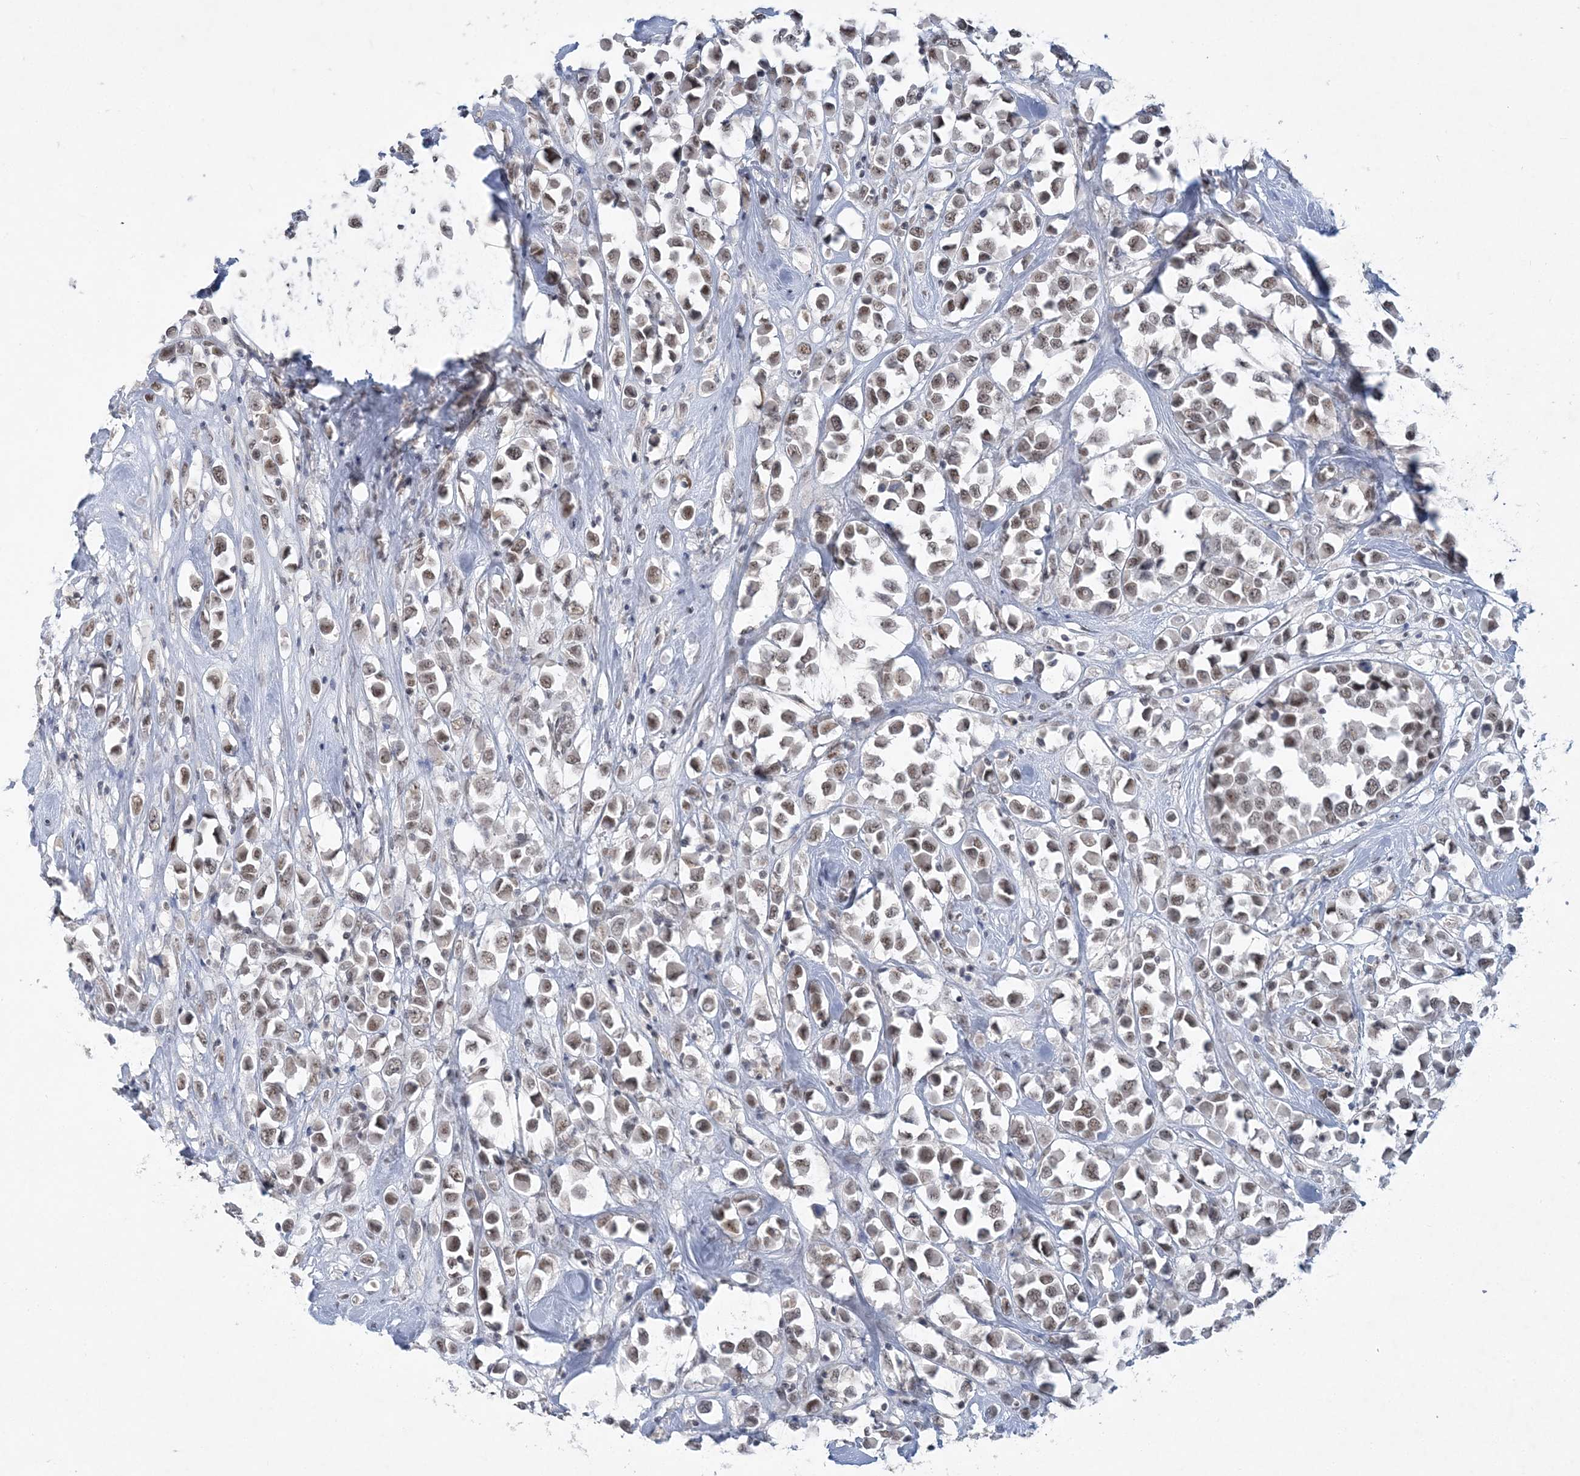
{"staining": {"intensity": "moderate", "quantity": ">75%", "location": "nuclear"}, "tissue": "breast cancer", "cell_type": "Tumor cells", "image_type": "cancer", "snomed": [{"axis": "morphology", "description": "Duct carcinoma"}, {"axis": "topography", "description": "Breast"}], "caption": "Immunohistochemical staining of breast cancer shows moderate nuclear protein expression in about >75% of tumor cells.", "gene": "KMT2D", "patient": {"sex": "female", "age": 61}}